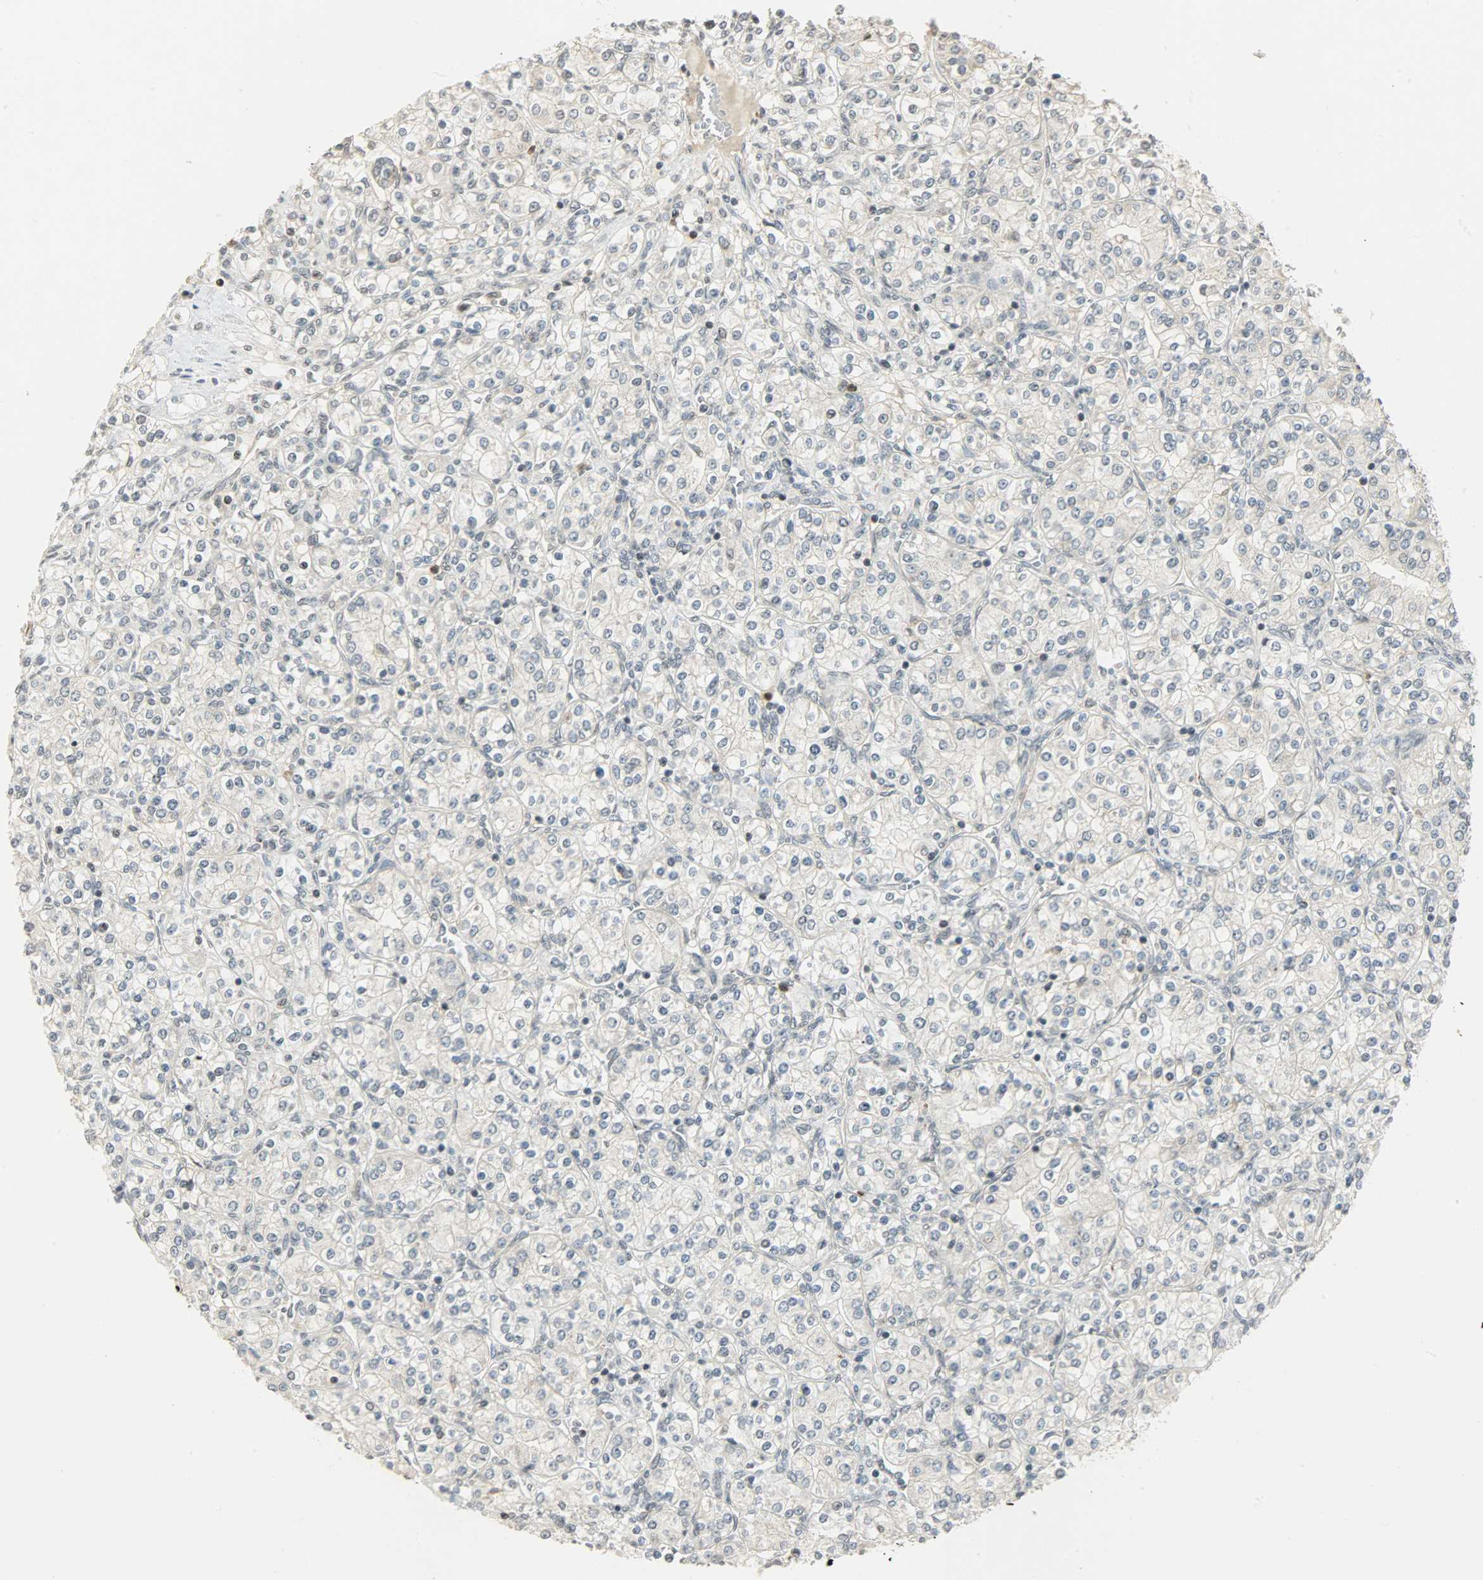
{"staining": {"intensity": "negative", "quantity": "none", "location": "none"}, "tissue": "renal cancer", "cell_type": "Tumor cells", "image_type": "cancer", "snomed": [{"axis": "morphology", "description": "Adenocarcinoma, NOS"}, {"axis": "topography", "description": "Kidney"}], "caption": "Adenocarcinoma (renal) stained for a protein using IHC demonstrates no staining tumor cells.", "gene": "SMARCA5", "patient": {"sex": "male", "age": 77}}